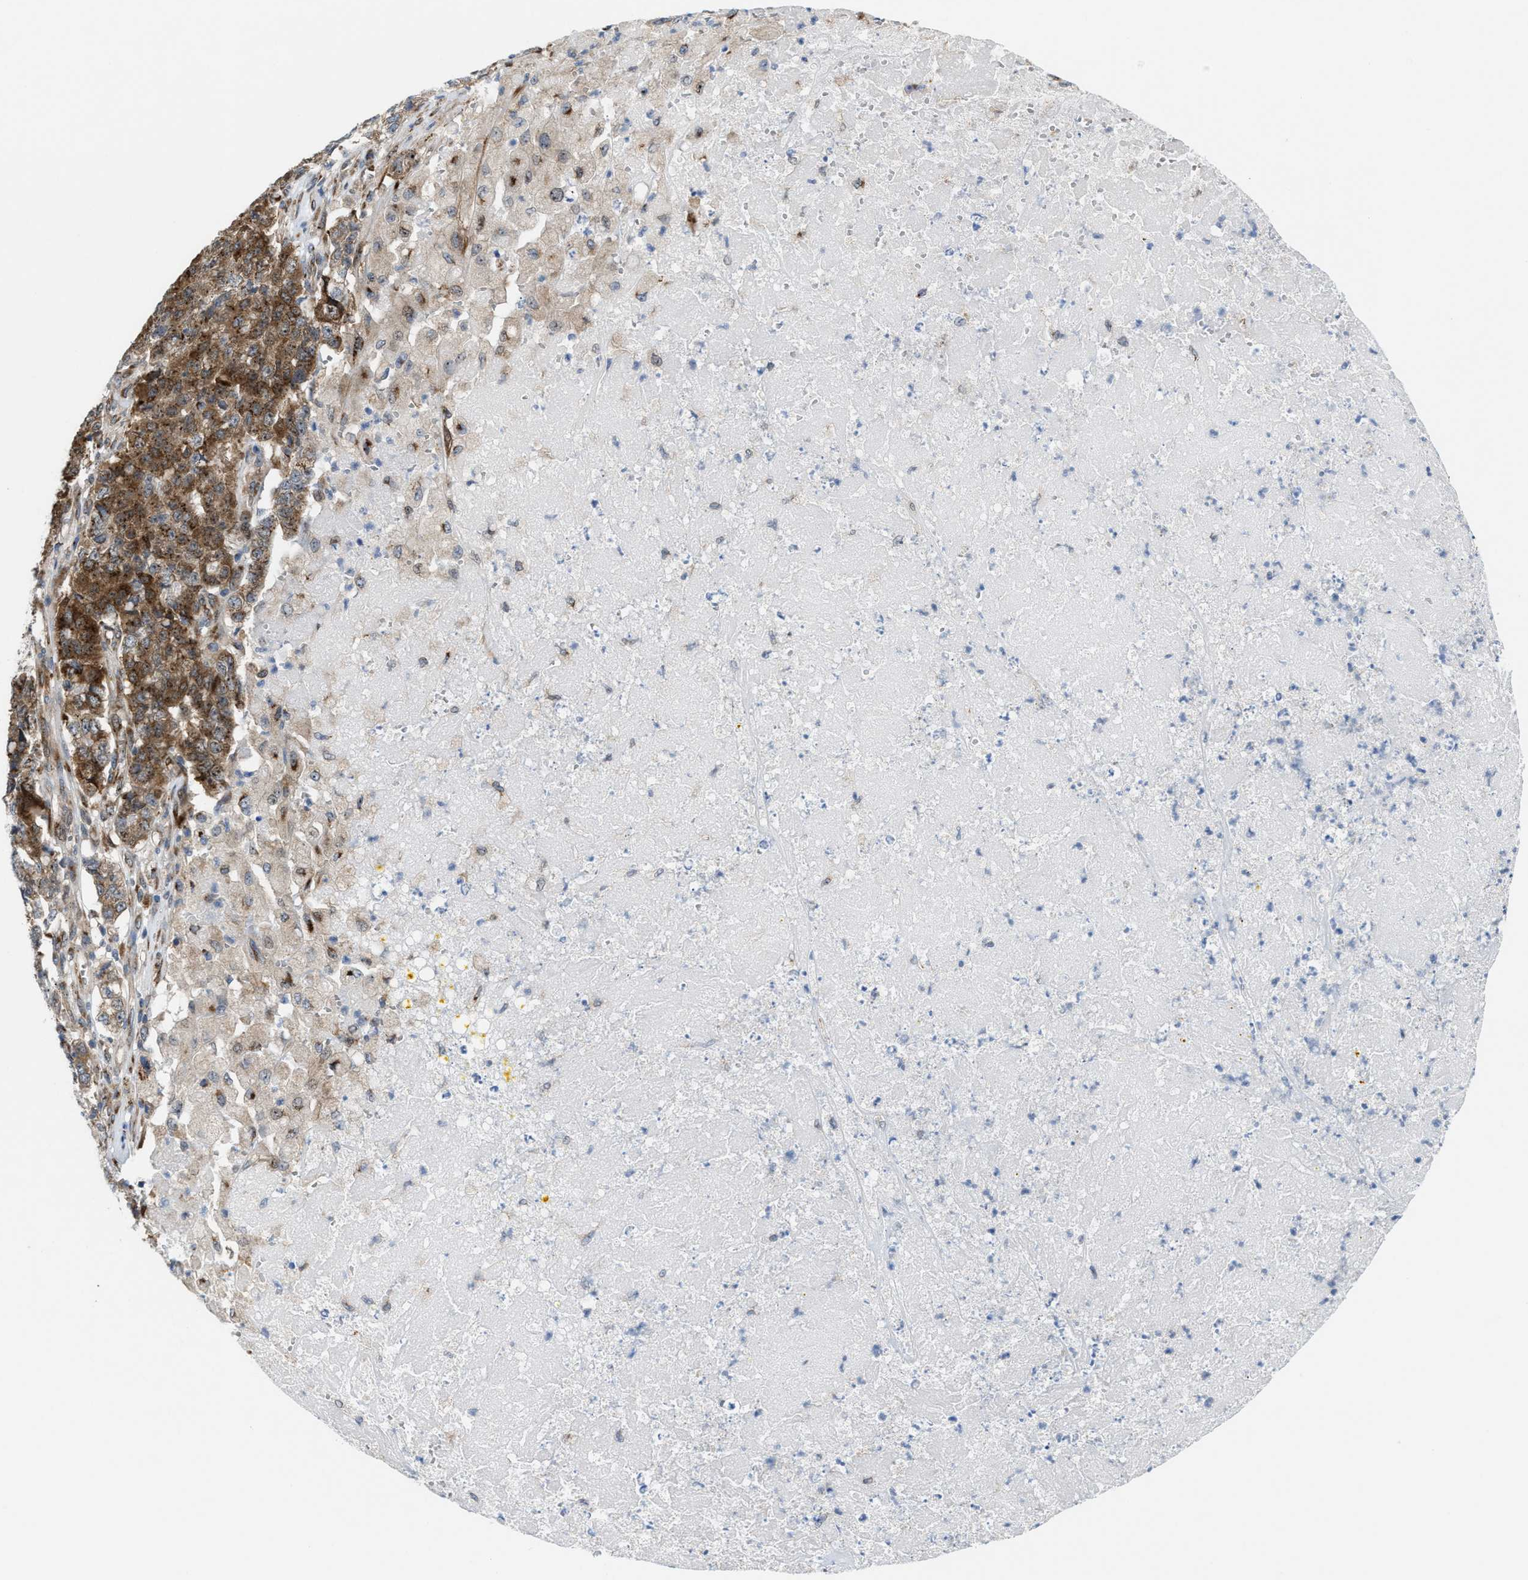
{"staining": {"intensity": "moderate", "quantity": ">75%", "location": "cytoplasmic/membranous"}, "tissue": "pancreatic cancer", "cell_type": "Tumor cells", "image_type": "cancer", "snomed": [{"axis": "morphology", "description": "Adenocarcinoma, NOS"}, {"axis": "topography", "description": "Pancreas"}], "caption": "Pancreatic cancer tissue demonstrates moderate cytoplasmic/membranous positivity in about >75% of tumor cells", "gene": "SLC38A10", "patient": {"sex": "male", "age": 50}}